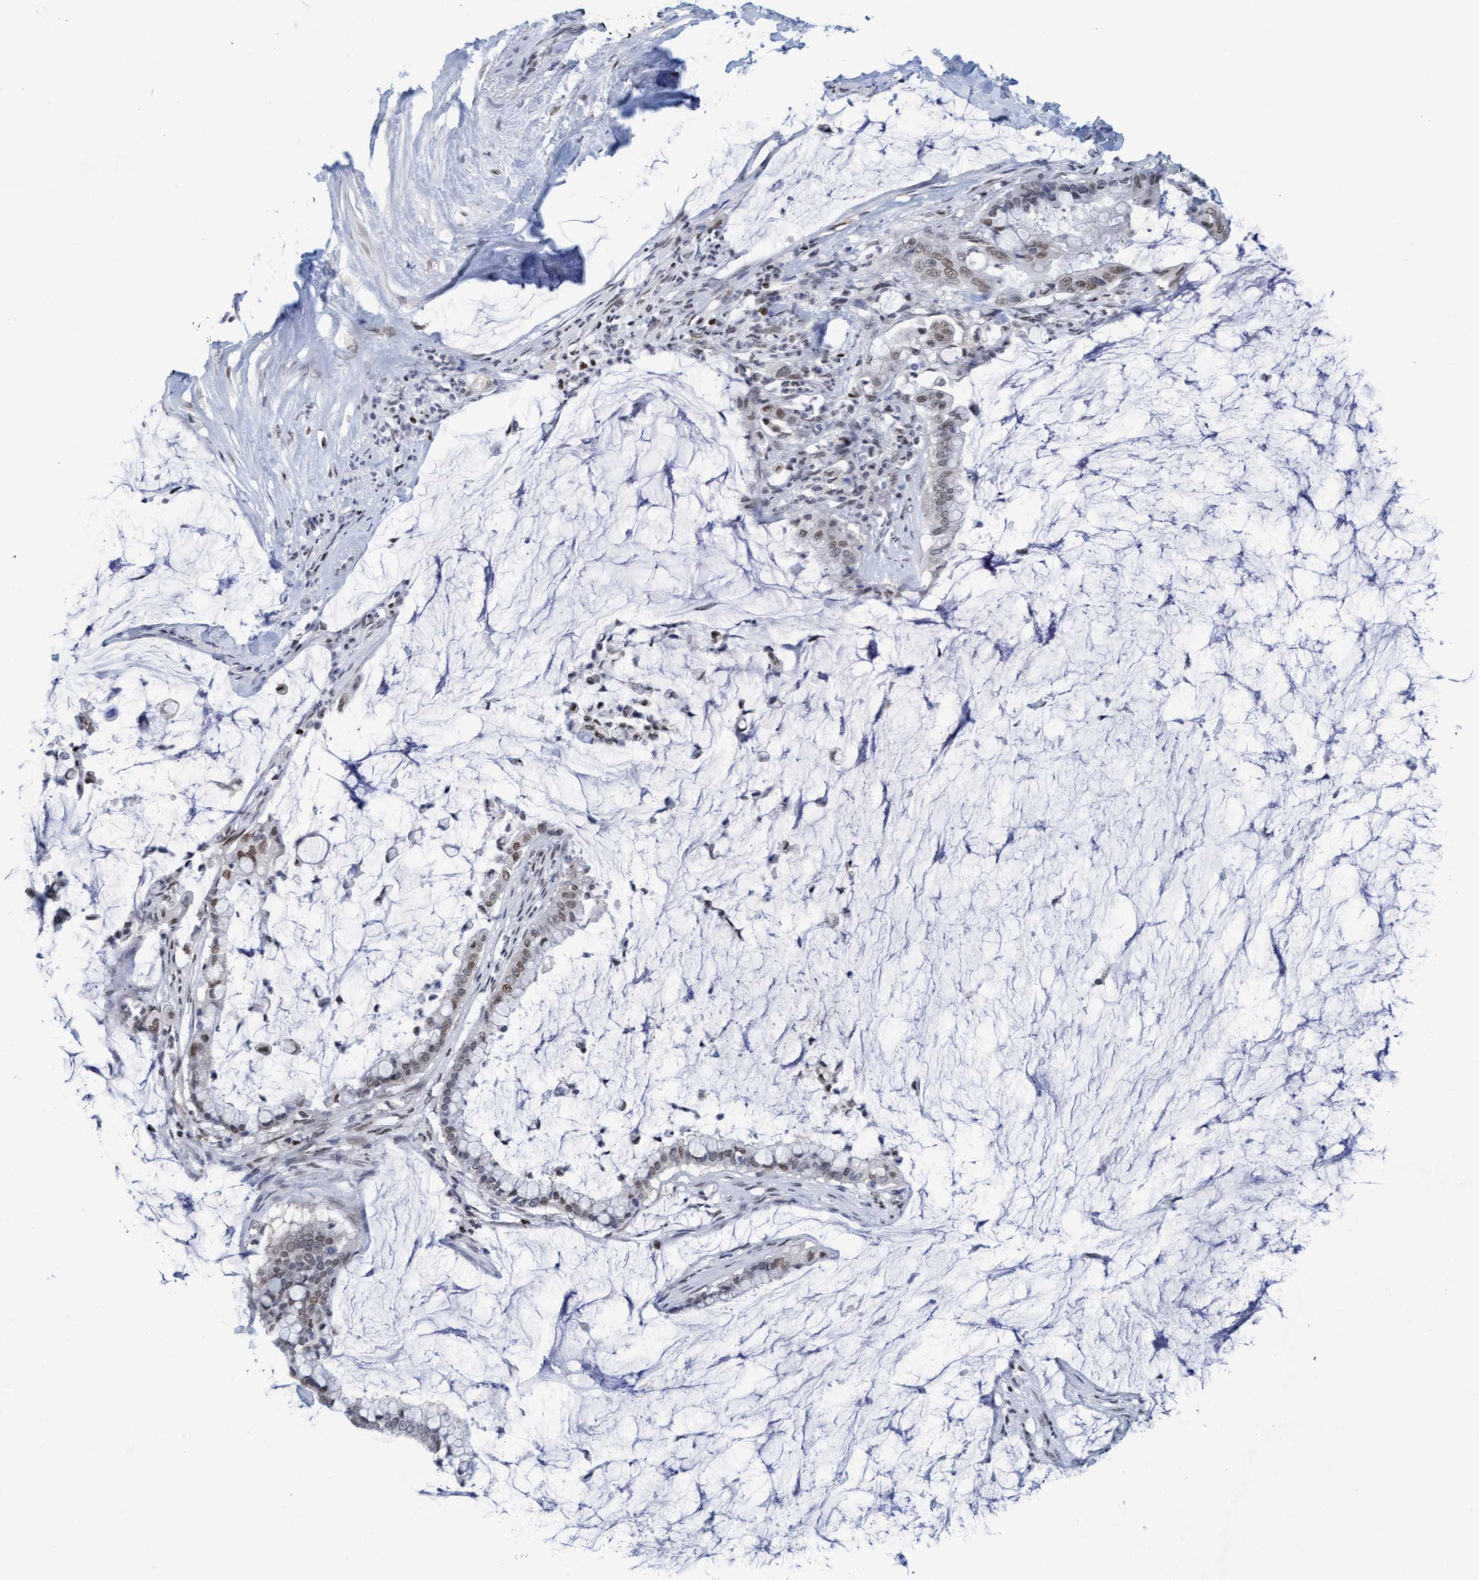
{"staining": {"intensity": "weak", "quantity": "25%-75%", "location": "nuclear"}, "tissue": "pancreatic cancer", "cell_type": "Tumor cells", "image_type": "cancer", "snomed": [{"axis": "morphology", "description": "Adenocarcinoma, NOS"}, {"axis": "topography", "description": "Pancreas"}], "caption": "Protein analysis of pancreatic adenocarcinoma tissue reveals weak nuclear staining in approximately 25%-75% of tumor cells.", "gene": "GLRX2", "patient": {"sex": "male", "age": 41}}